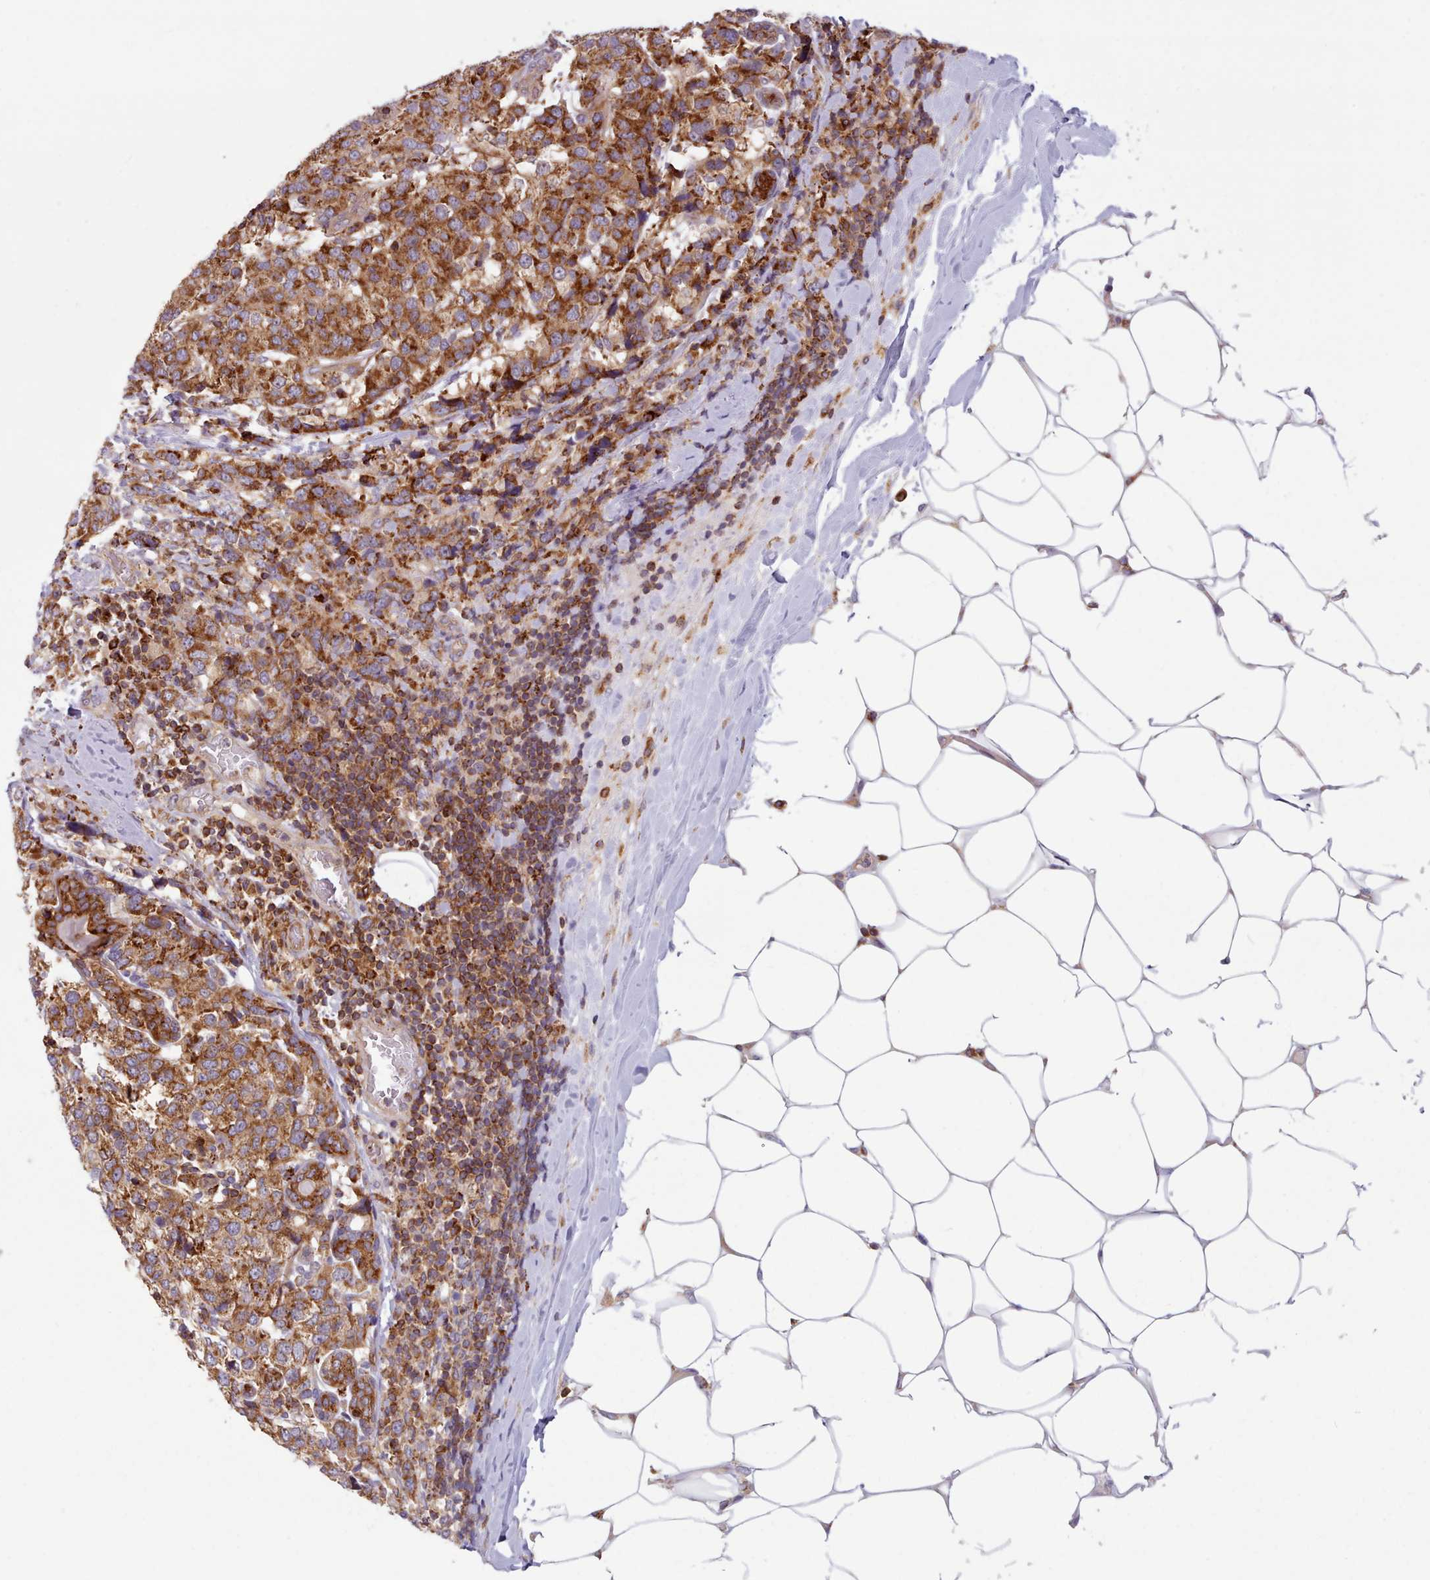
{"staining": {"intensity": "strong", "quantity": ">75%", "location": "cytoplasmic/membranous"}, "tissue": "breast cancer", "cell_type": "Tumor cells", "image_type": "cancer", "snomed": [{"axis": "morphology", "description": "Lobular carcinoma"}, {"axis": "topography", "description": "Breast"}], "caption": "Protein staining of breast cancer tissue shows strong cytoplasmic/membranous positivity in about >75% of tumor cells. Immunohistochemistry (ihc) stains the protein of interest in brown and the nuclei are stained blue.", "gene": "CRYBG1", "patient": {"sex": "female", "age": 59}}